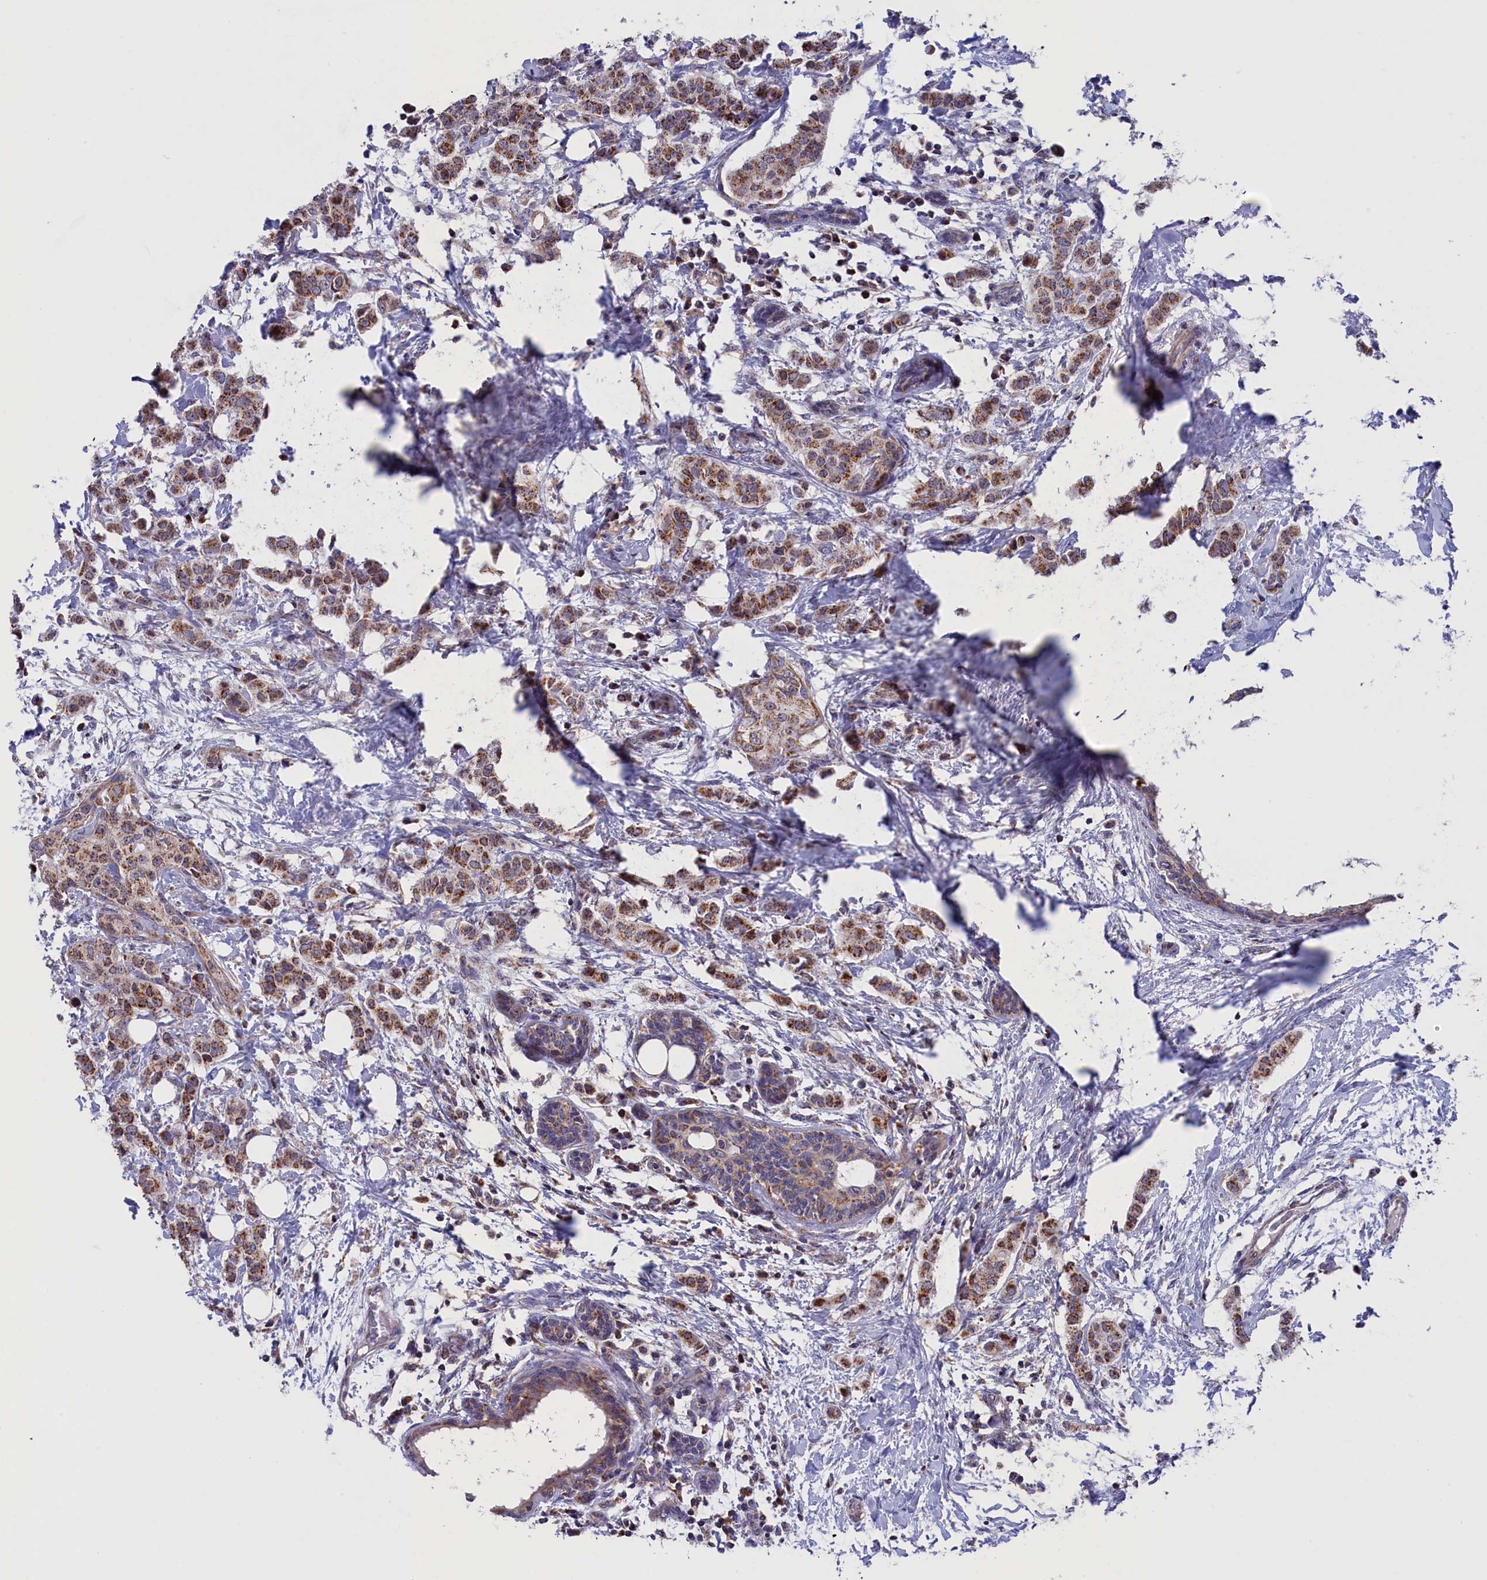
{"staining": {"intensity": "moderate", "quantity": ">75%", "location": "cytoplasmic/membranous"}, "tissue": "breast cancer", "cell_type": "Tumor cells", "image_type": "cancer", "snomed": [{"axis": "morphology", "description": "Duct carcinoma"}, {"axis": "topography", "description": "Breast"}], "caption": "Protein staining reveals moderate cytoplasmic/membranous staining in approximately >75% of tumor cells in infiltrating ductal carcinoma (breast).", "gene": "TIMM44", "patient": {"sex": "female", "age": 40}}